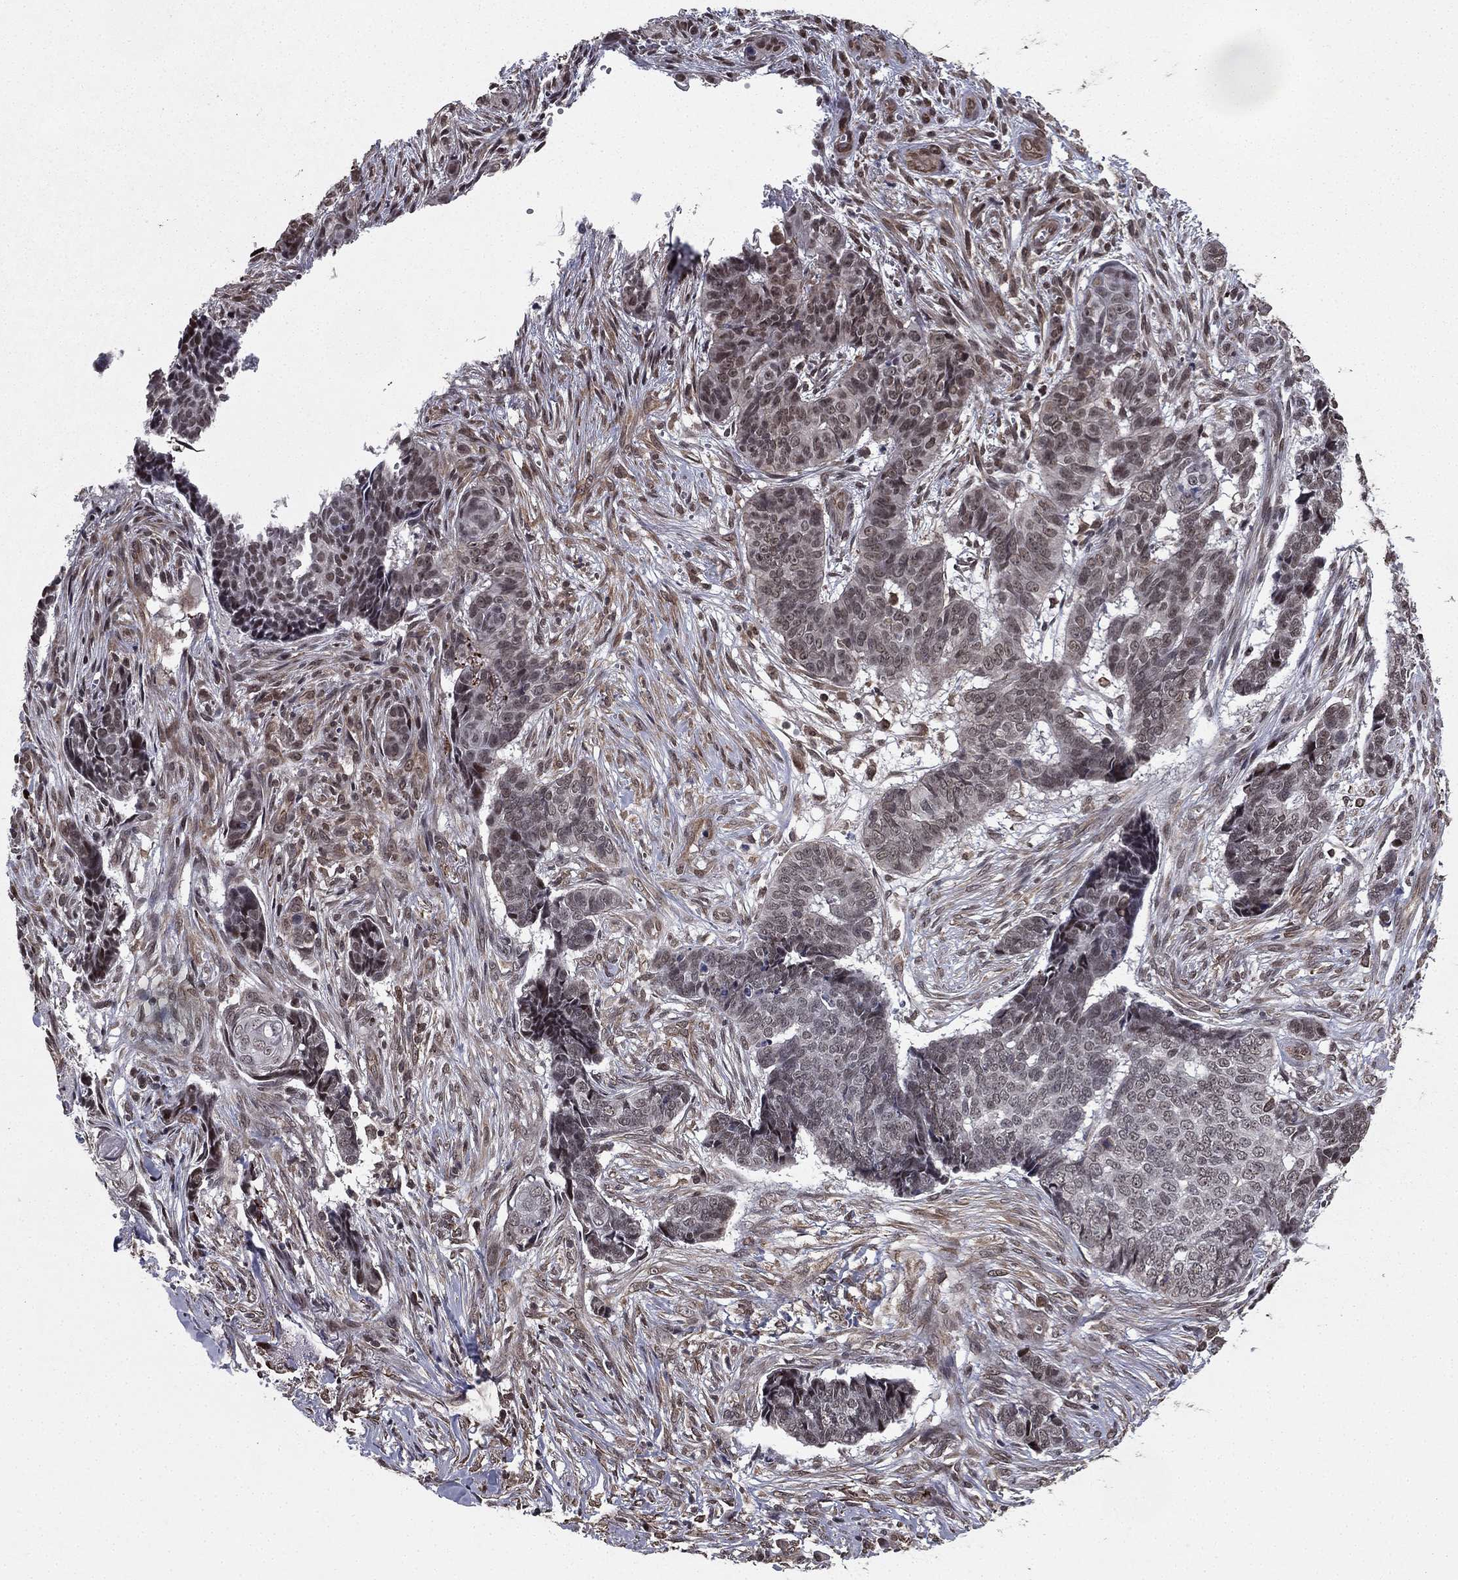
{"staining": {"intensity": "moderate", "quantity": "<25%", "location": "nuclear"}, "tissue": "skin cancer", "cell_type": "Tumor cells", "image_type": "cancer", "snomed": [{"axis": "morphology", "description": "Basal cell carcinoma"}, {"axis": "topography", "description": "Skin"}], "caption": "Protein analysis of skin basal cell carcinoma tissue exhibits moderate nuclear staining in about <25% of tumor cells.", "gene": "RARB", "patient": {"sex": "male", "age": 86}}